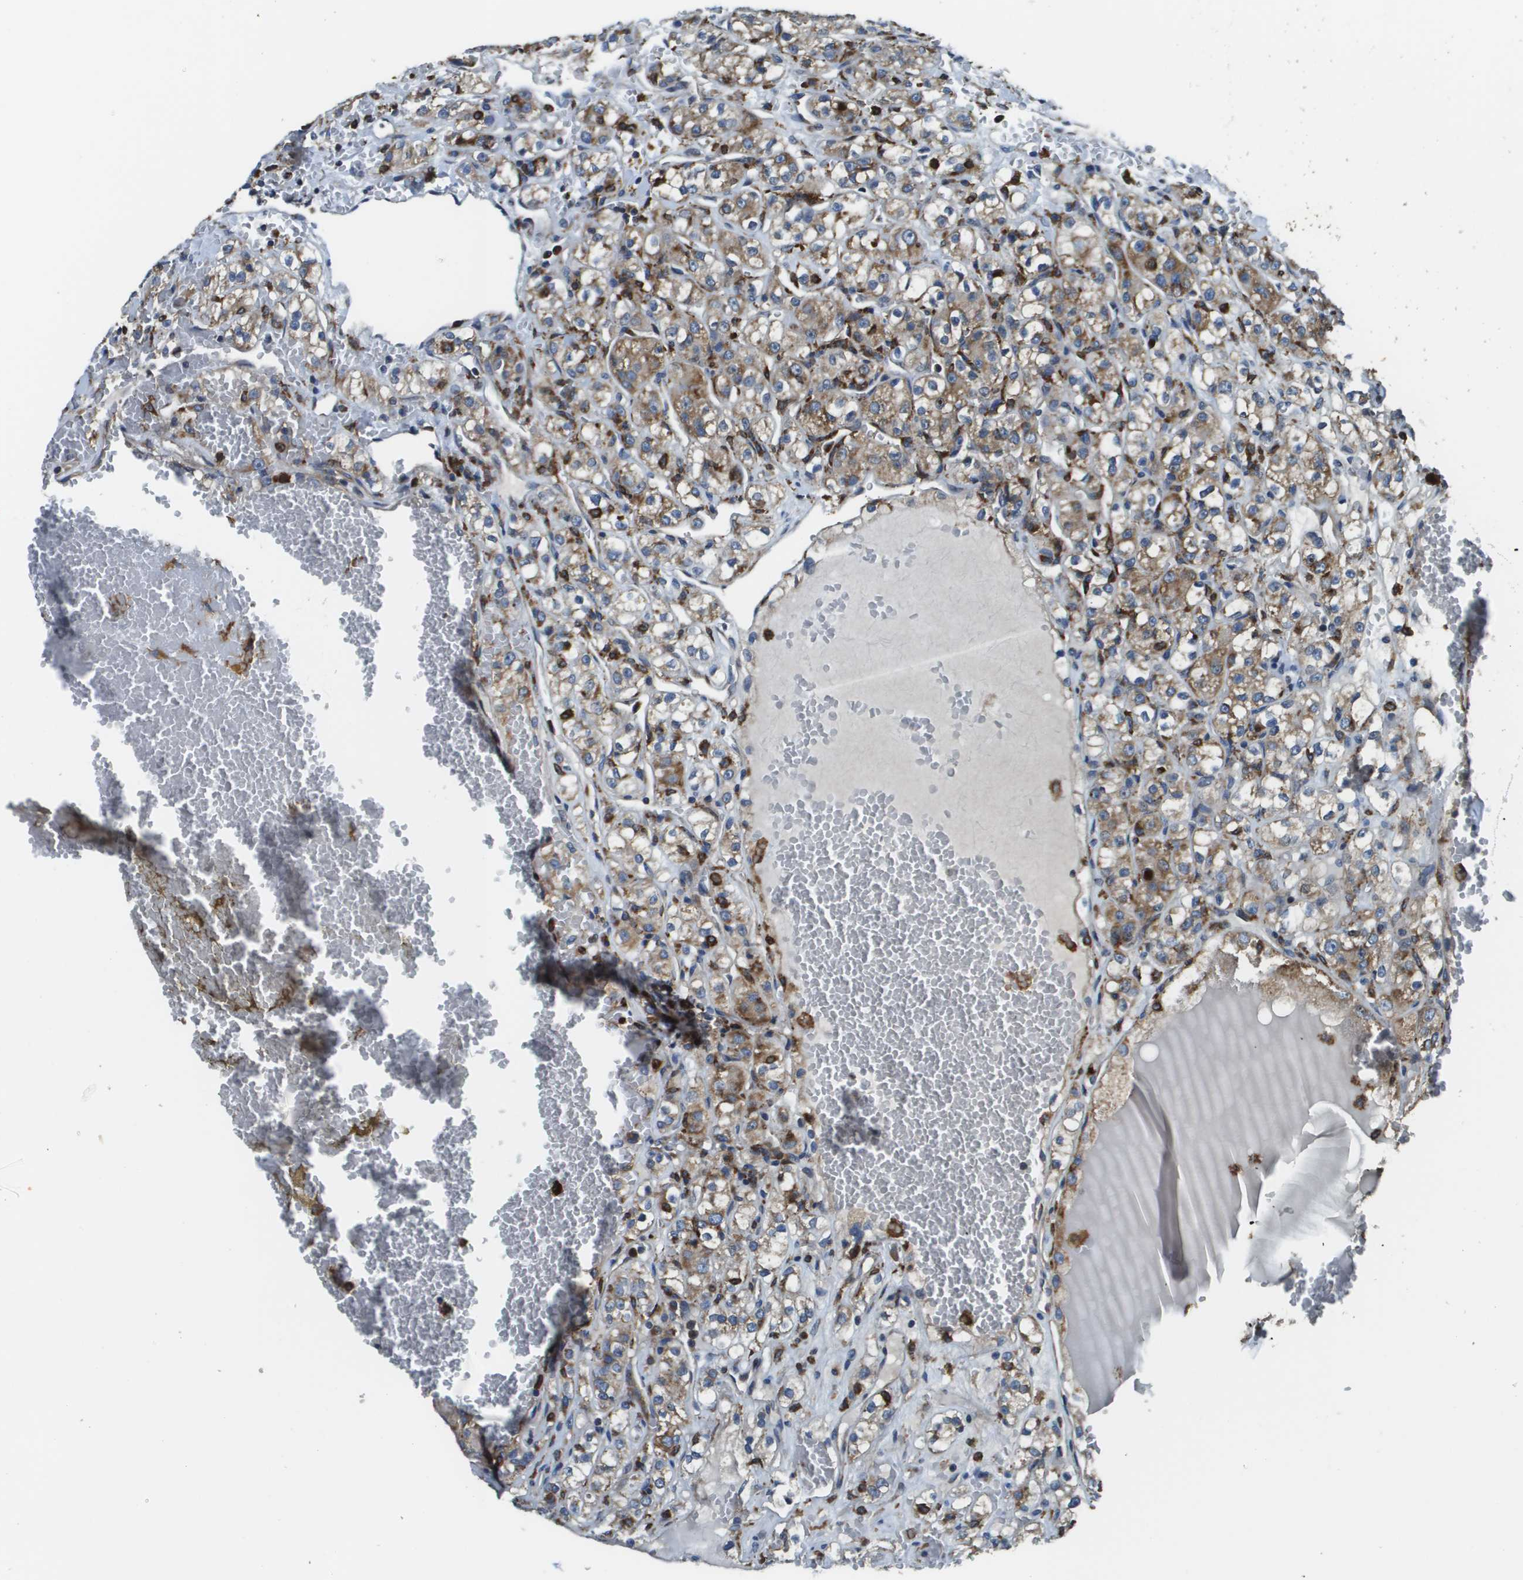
{"staining": {"intensity": "moderate", "quantity": "<25%", "location": "cytoplasmic/membranous"}, "tissue": "renal cancer", "cell_type": "Tumor cells", "image_type": "cancer", "snomed": [{"axis": "morphology", "description": "Normal tissue, NOS"}, {"axis": "morphology", "description": "Adenocarcinoma, NOS"}, {"axis": "topography", "description": "Kidney"}], "caption": "Renal cancer stained with a brown dye displays moderate cytoplasmic/membranous positive positivity in approximately <25% of tumor cells.", "gene": "CNPY3", "patient": {"sex": "male", "age": 61}}